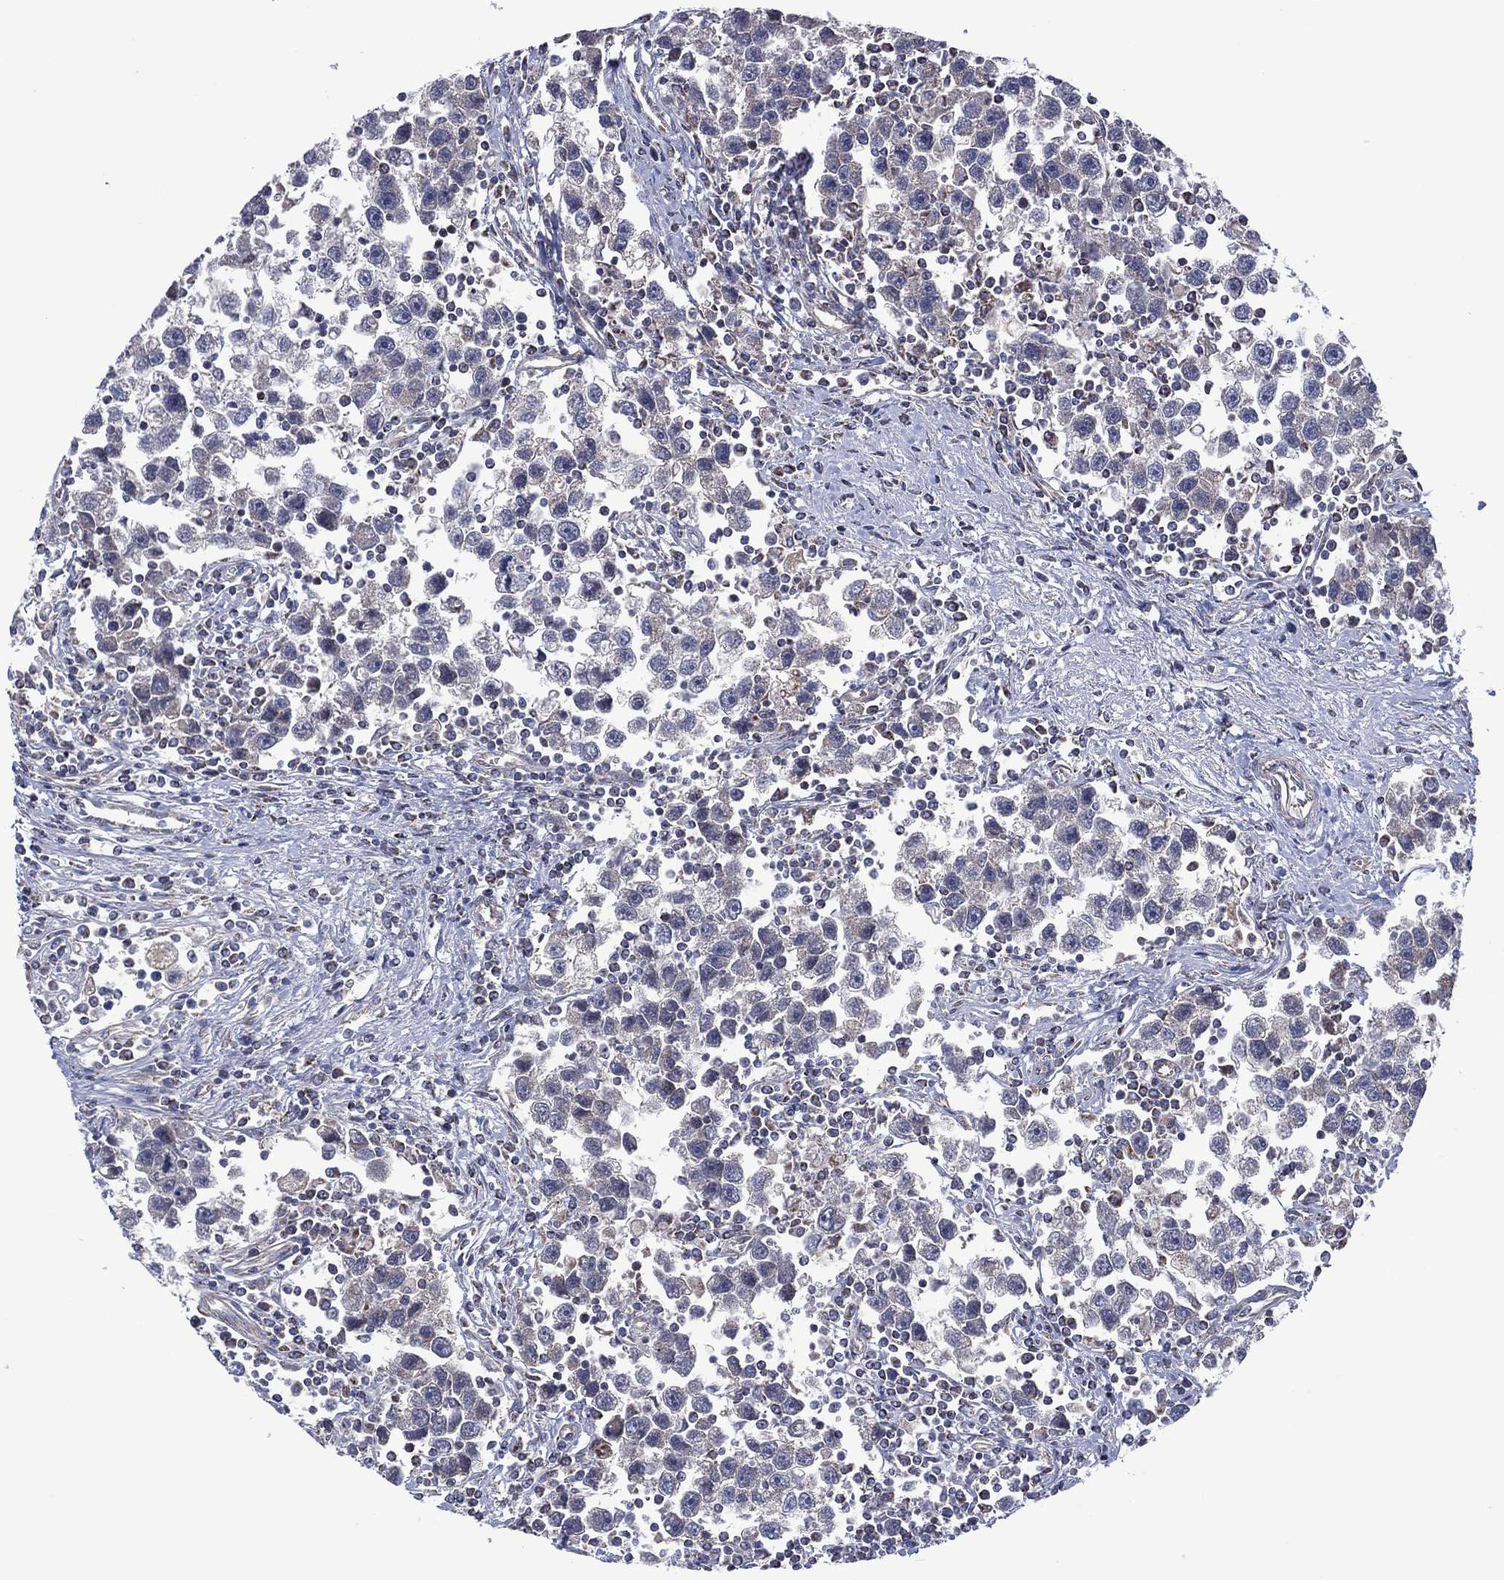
{"staining": {"intensity": "negative", "quantity": "none", "location": "none"}, "tissue": "testis cancer", "cell_type": "Tumor cells", "image_type": "cancer", "snomed": [{"axis": "morphology", "description": "Seminoma, NOS"}, {"axis": "topography", "description": "Testis"}], "caption": "An IHC micrograph of testis cancer (seminoma) is shown. There is no staining in tumor cells of testis cancer (seminoma).", "gene": "PIDD1", "patient": {"sex": "male", "age": 30}}